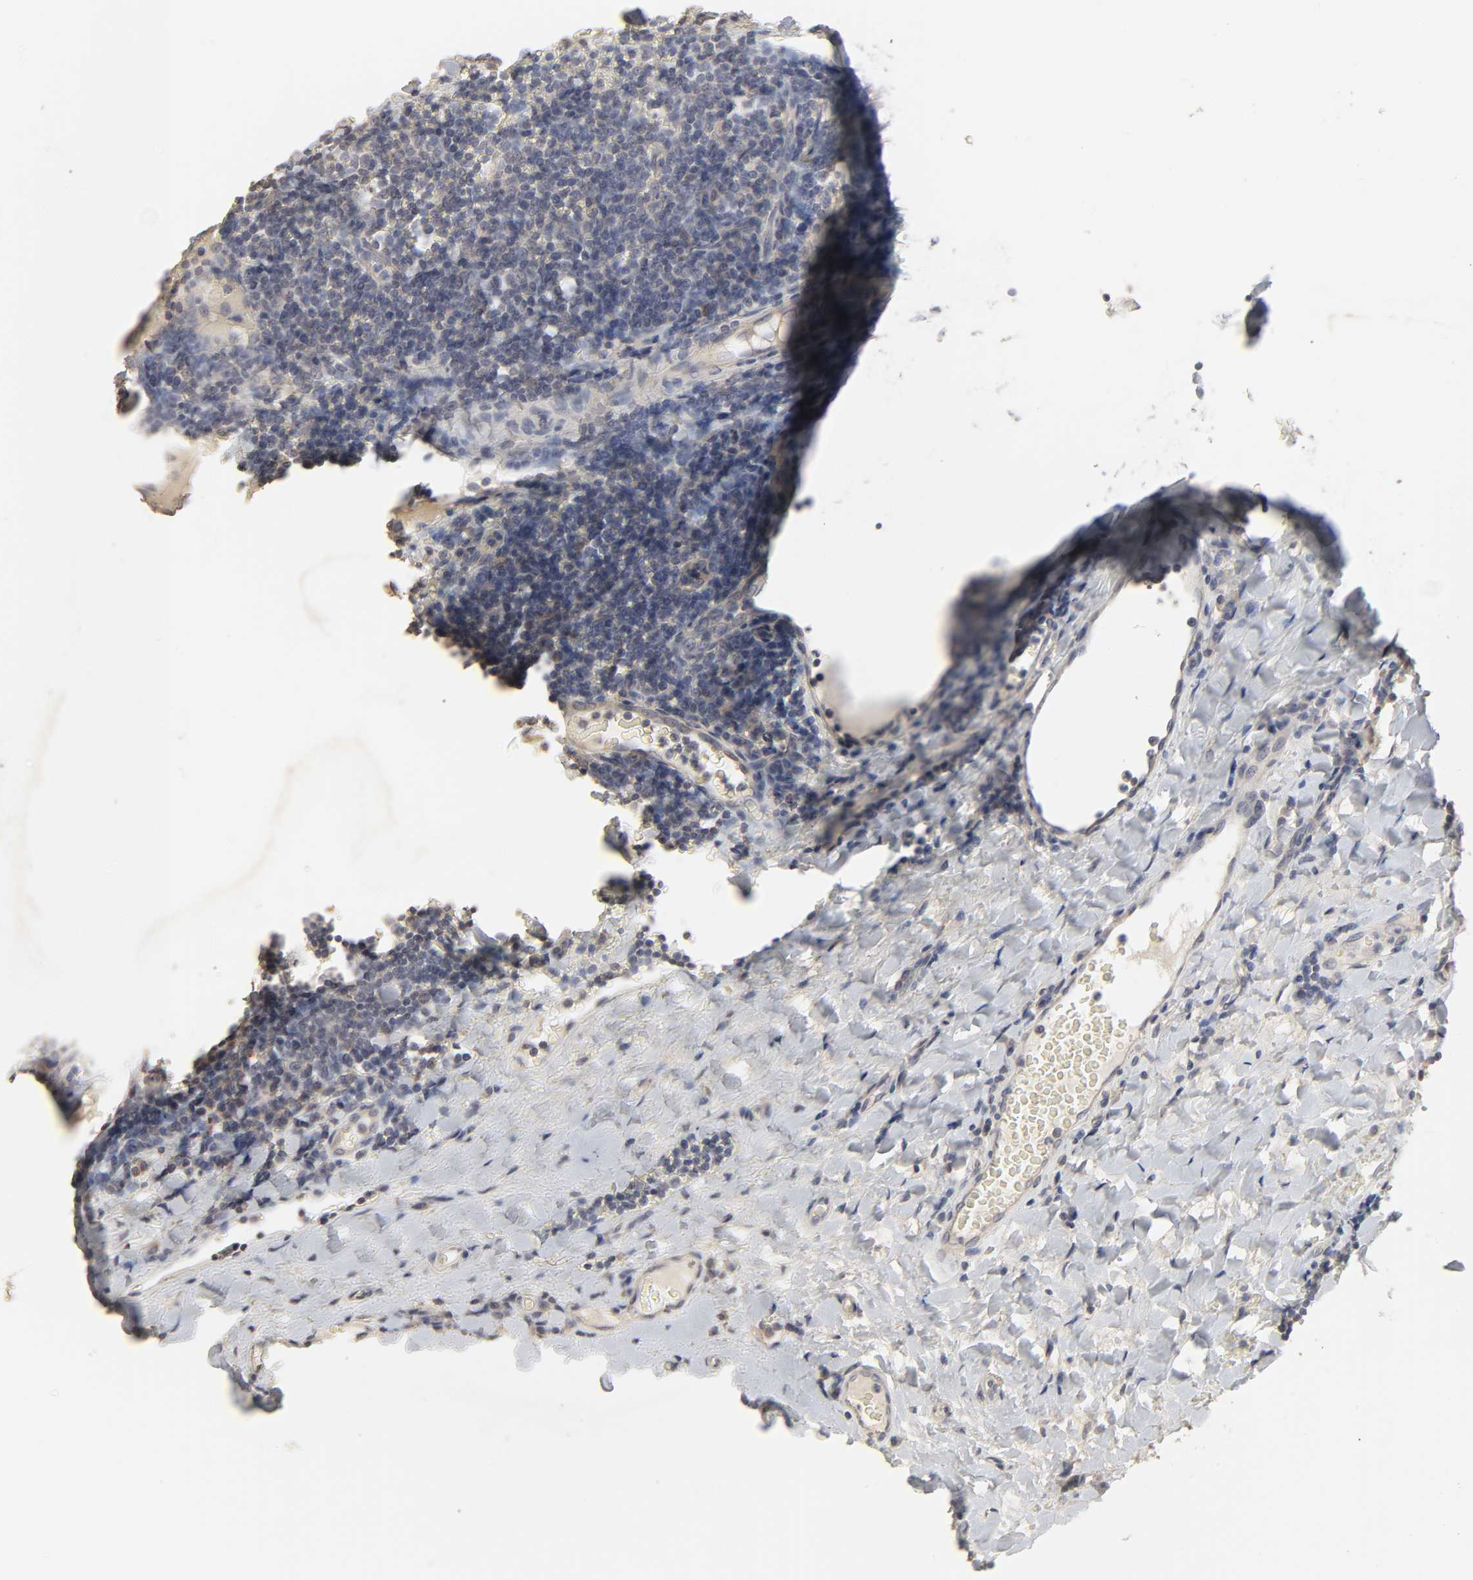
{"staining": {"intensity": "negative", "quantity": "none", "location": "none"}, "tissue": "tonsil", "cell_type": "Germinal center cells", "image_type": "normal", "snomed": [{"axis": "morphology", "description": "Normal tissue, NOS"}, {"axis": "topography", "description": "Tonsil"}], "caption": "DAB (3,3'-diaminobenzidine) immunohistochemical staining of unremarkable human tonsil reveals no significant staining in germinal center cells.", "gene": "SLC10A2", "patient": {"sex": "male", "age": 17}}